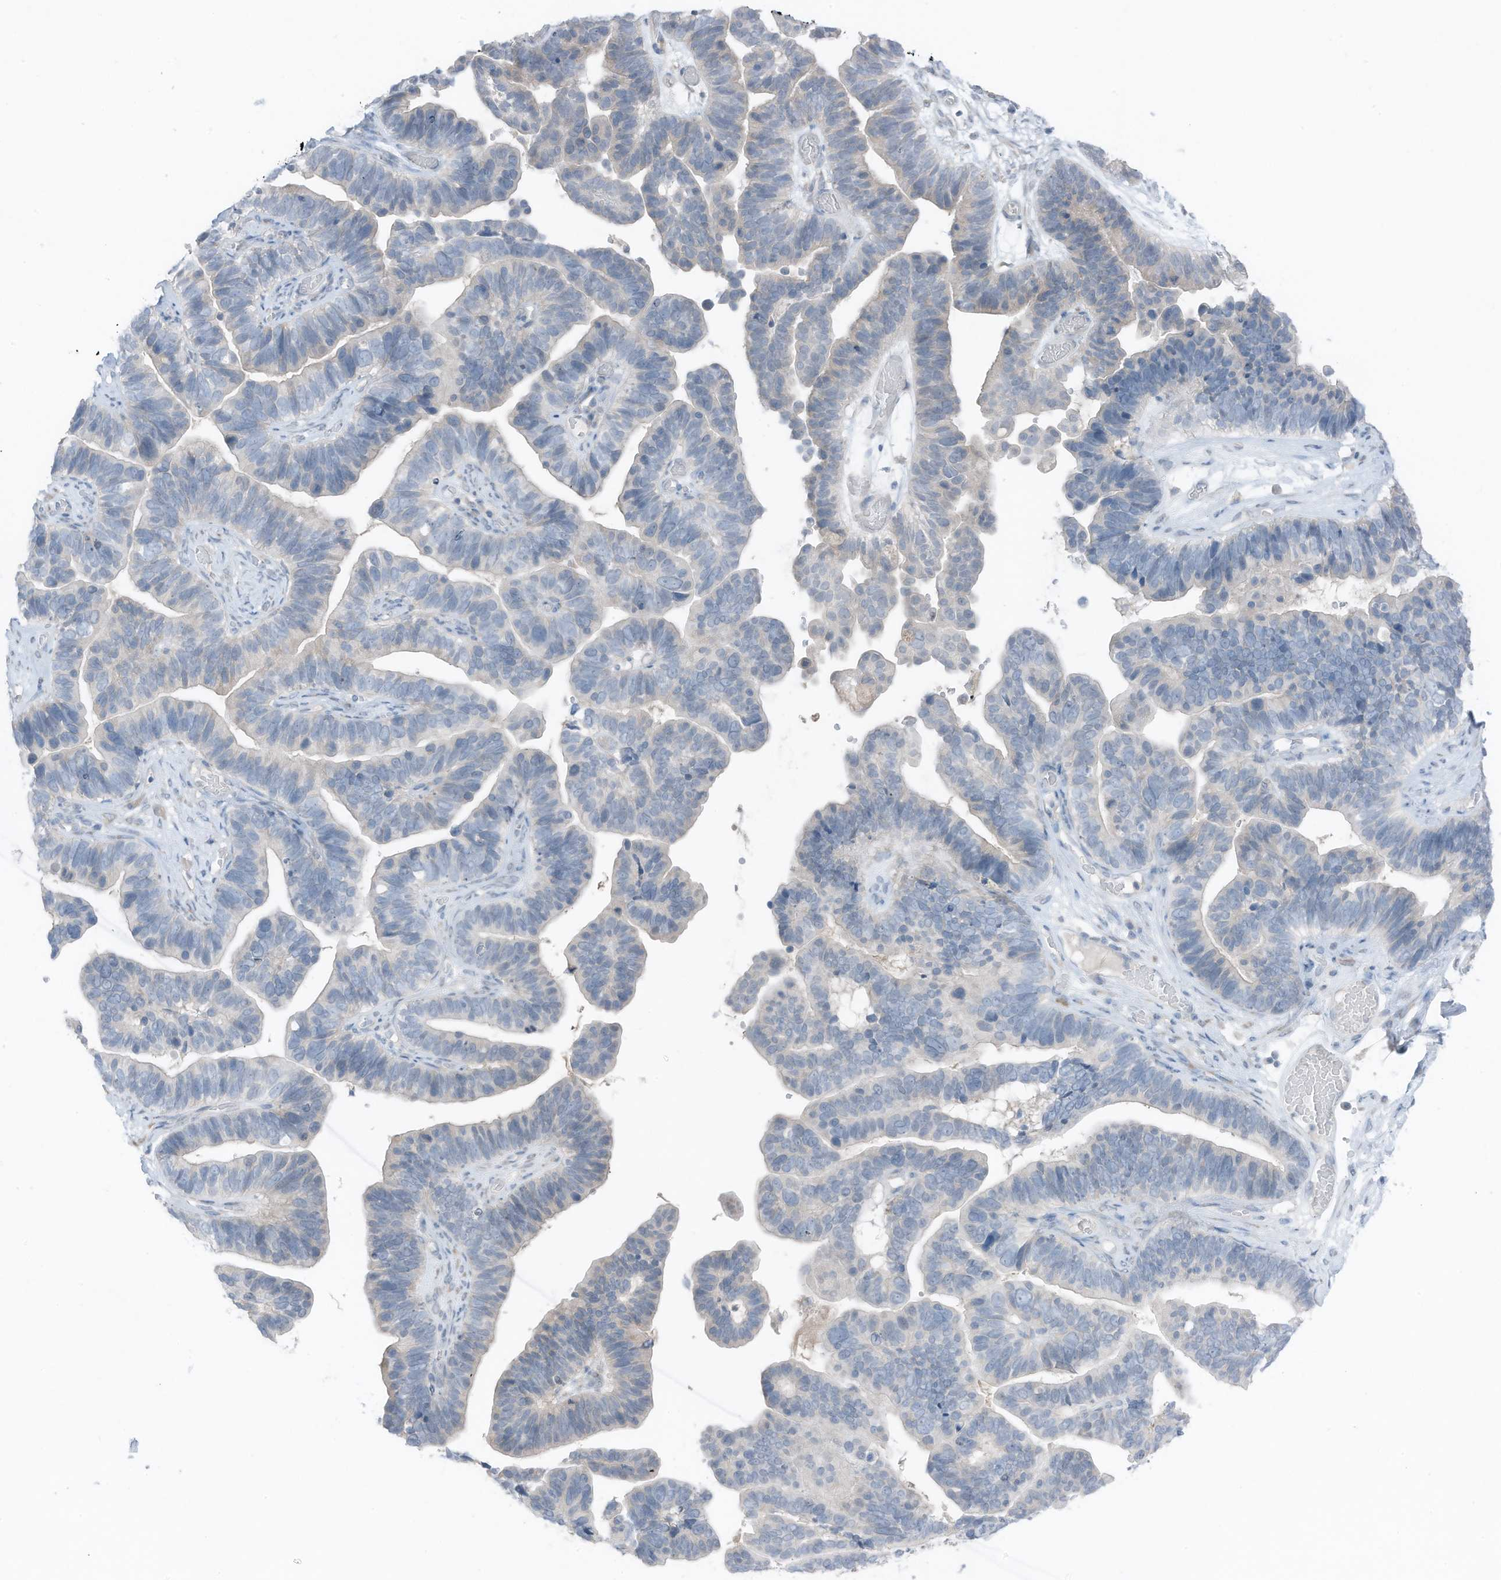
{"staining": {"intensity": "negative", "quantity": "none", "location": "none"}, "tissue": "ovarian cancer", "cell_type": "Tumor cells", "image_type": "cancer", "snomed": [{"axis": "morphology", "description": "Cystadenocarcinoma, serous, NOS"}, {"axis": "topography", "description": "Ovary"}], "caption": "DAB immunohistochemical staining of human ovarian cancer exhibits no significant expression in tumor cells. Brightfield microscopy of IHC stained with DAB (3,3'-diaminobenzidine) (brown) and hematoxylin (blue), captured at high magnification.", "gene": "ARHGEF33", "patient": {"sex": "female", "age": 56}}